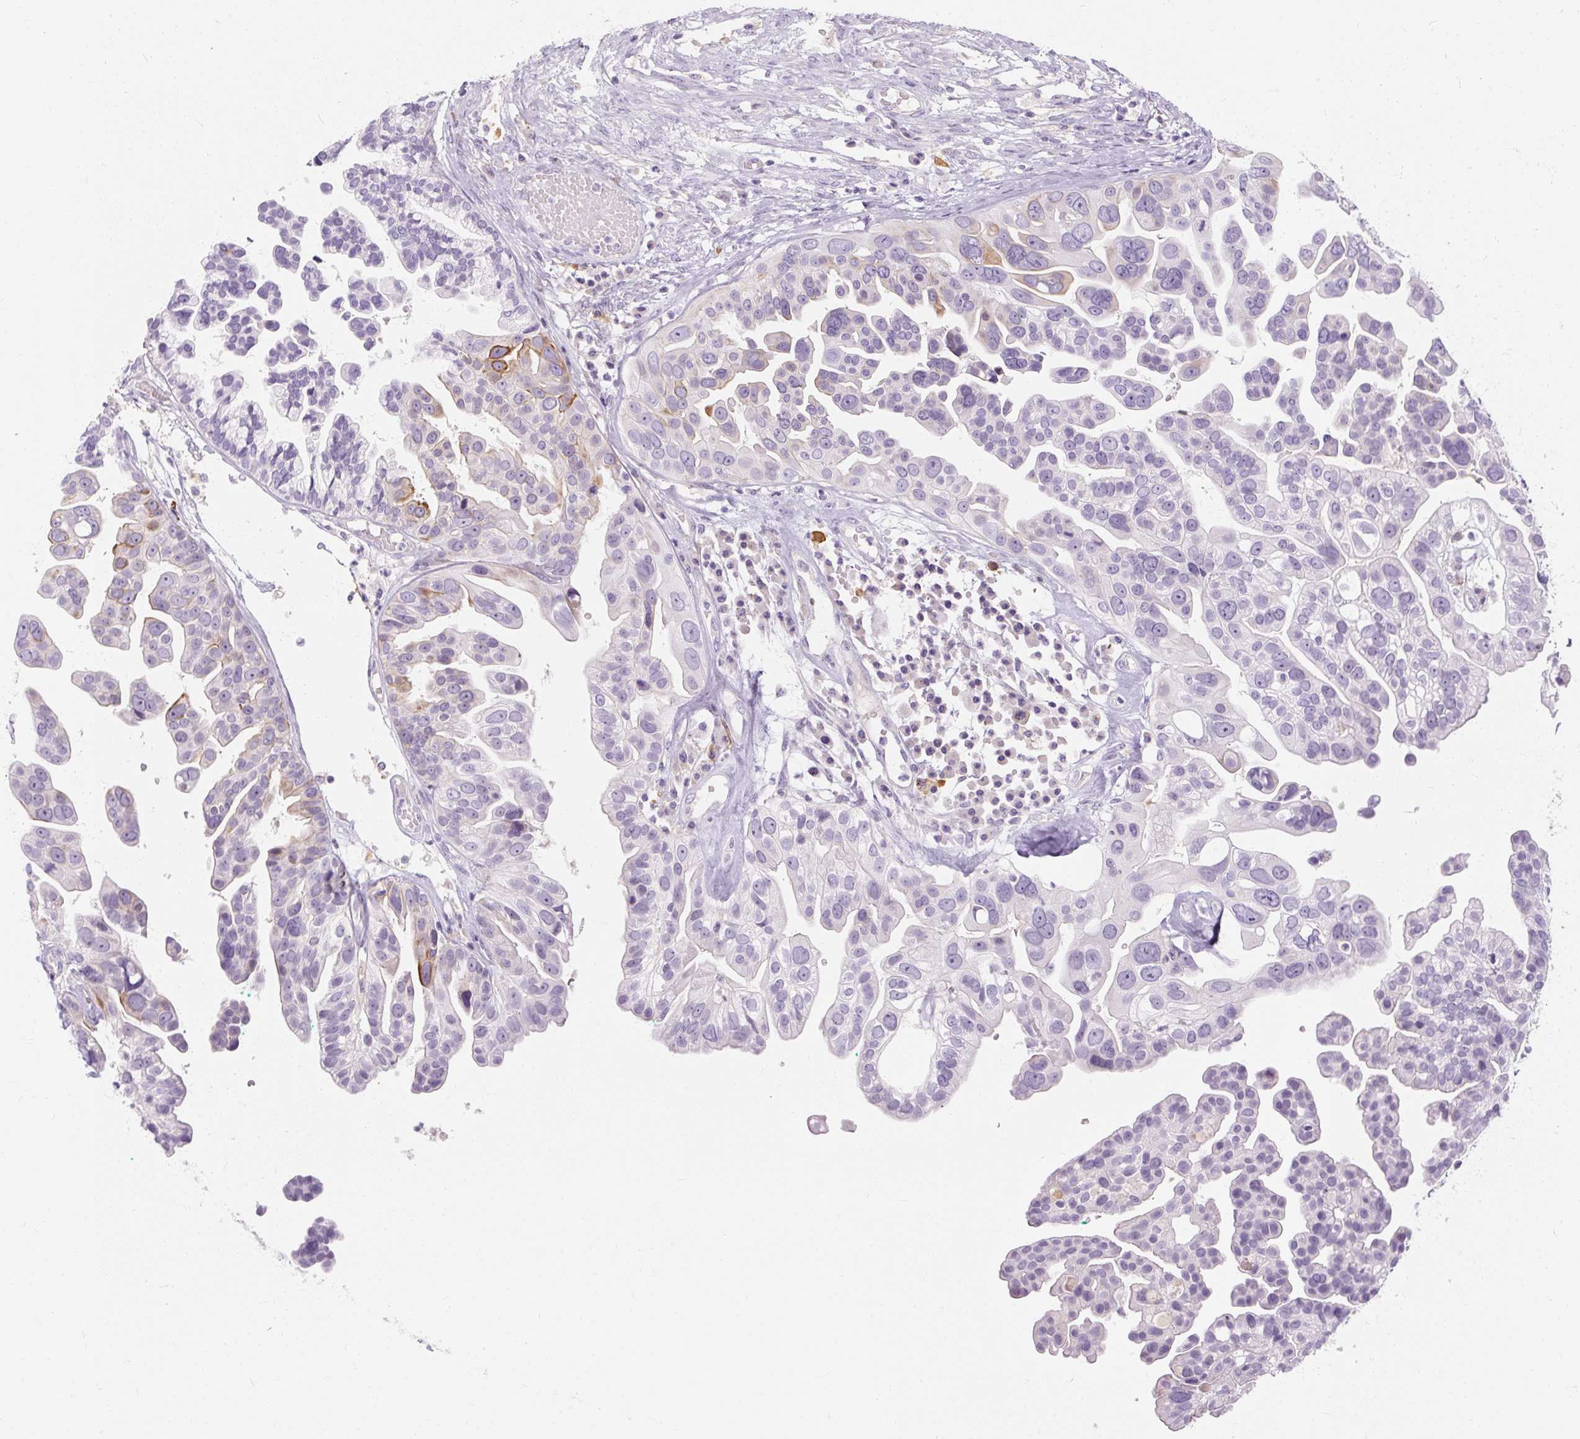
{"staining": {"intensity": "moderate", "quantity": "<25%", "location": "cytoplasmic/membranous"}, "tissue": "ovarian cancer", "cell_type": "Tumor cells", "image_type": "cancer", "snomed": [{"axis": "morphology", "description": "Cystadenocarcinoma, serous, NOS"}, {"axis": "topography", "description": "Ovary"}], "caption": "Ovarian cancer stained with IHC reveals moderate cytoplasmic/membranous expression in about <25% of tumor cells.", "gene": "NFE2L3", "patient": {"sex": "female", "age": 56}}